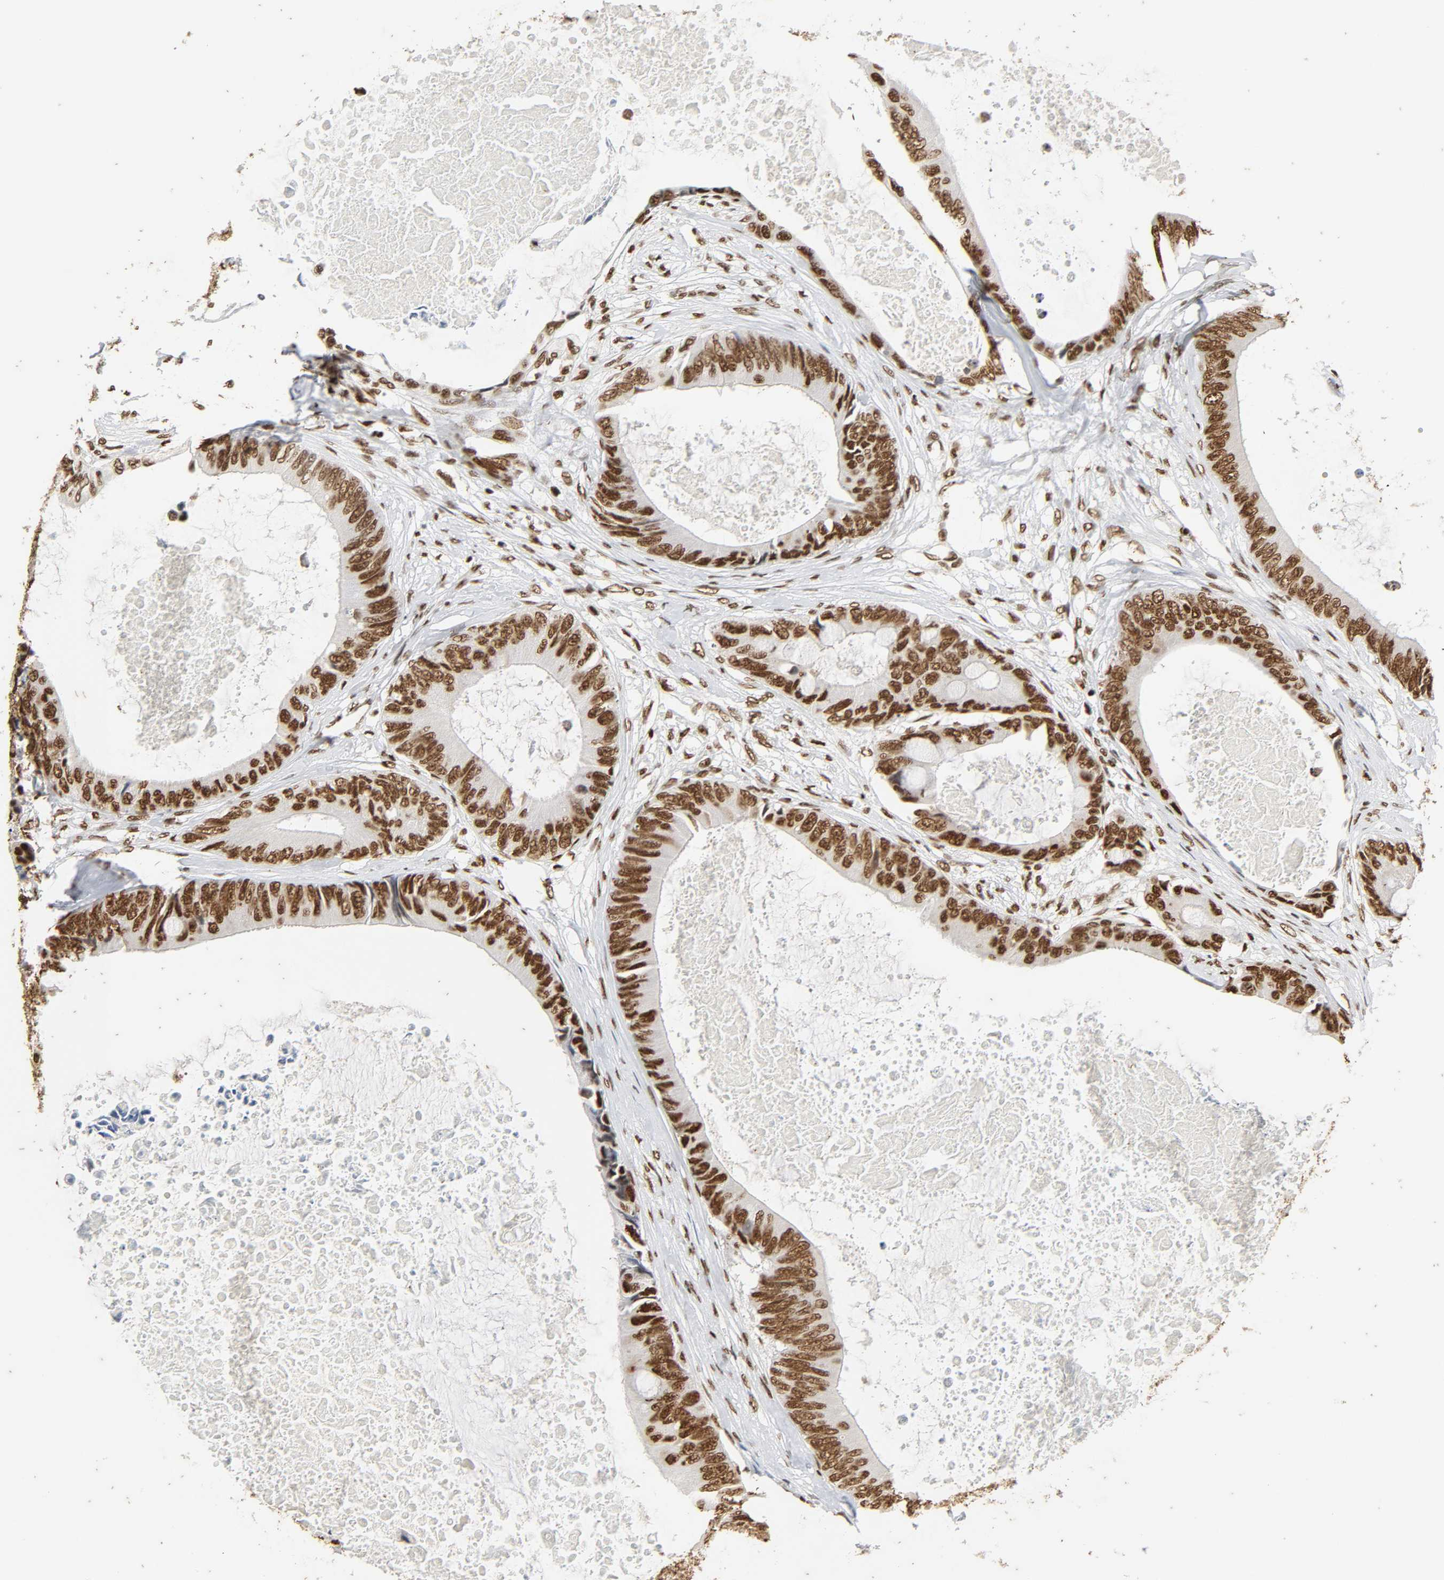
{"staining": {"intensity": "strong", "quantity": ">75%", "location": "nuclear"}, "tissue": "colorectal cancer", "cell_type": "Tumor cells", "image_type": "cancer", "snomed": [{"axis": "morphology", "description": "Normal tissue, NOS"}, {"axis": "morphology", "description": "Adenocarcinoma, NOS"}, {"axis": "topography", "description": "Rectum"}, {"axis": "topography", "description": "Peripheral nerve tissue"}], "caption": "This micrograph reveals immunohistochemistry staining of colorectal cancer, with high strong nuclear expression in approximately >75% of tumor cells.", "gene": "HNRNPC", "patient": {"sex": "female", "age": 77}}